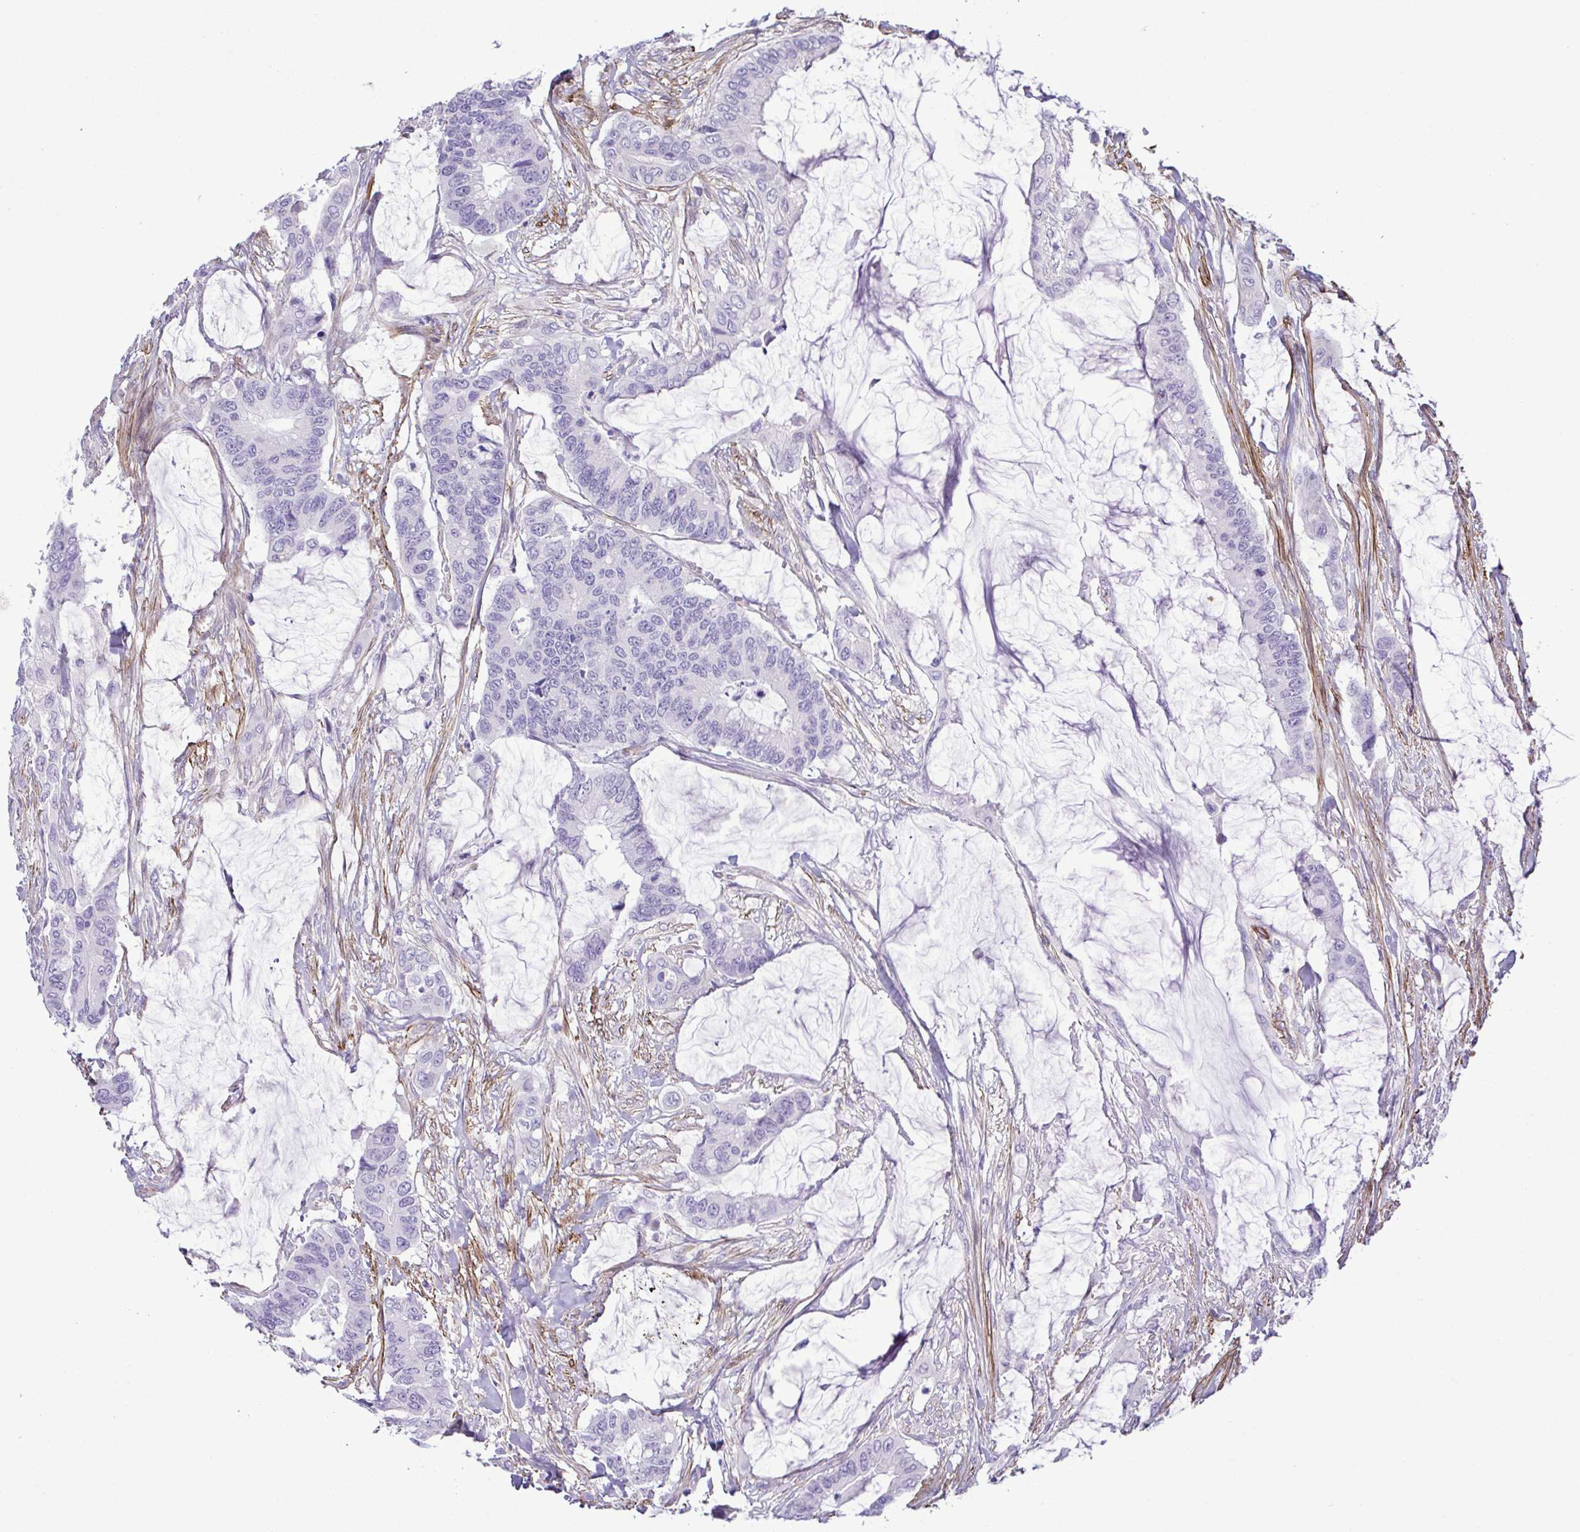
{"staining": {"intensity": "negative", "quantity": "none", "location": "none"}, "tissue": "colorectal cancer", "cell_type": "Tumor cells", "image_type": "cancer", "snomed": [{"axis": "morphology", "description": "Adenocarcinoma, NOS"}, {"axis": "topography", "description": "Rectum"}], "caption": "IHC of colorectal adenocarcinoma displays no staining in tumor cells. The staining was performed using DAB to visualize the protein expression in brown, while the nuclei were stained in blue with hematoxylin (Magnification: 20x).", "gene": "SYNPO2L", "patient": {"sex": "female", "age": 59}}